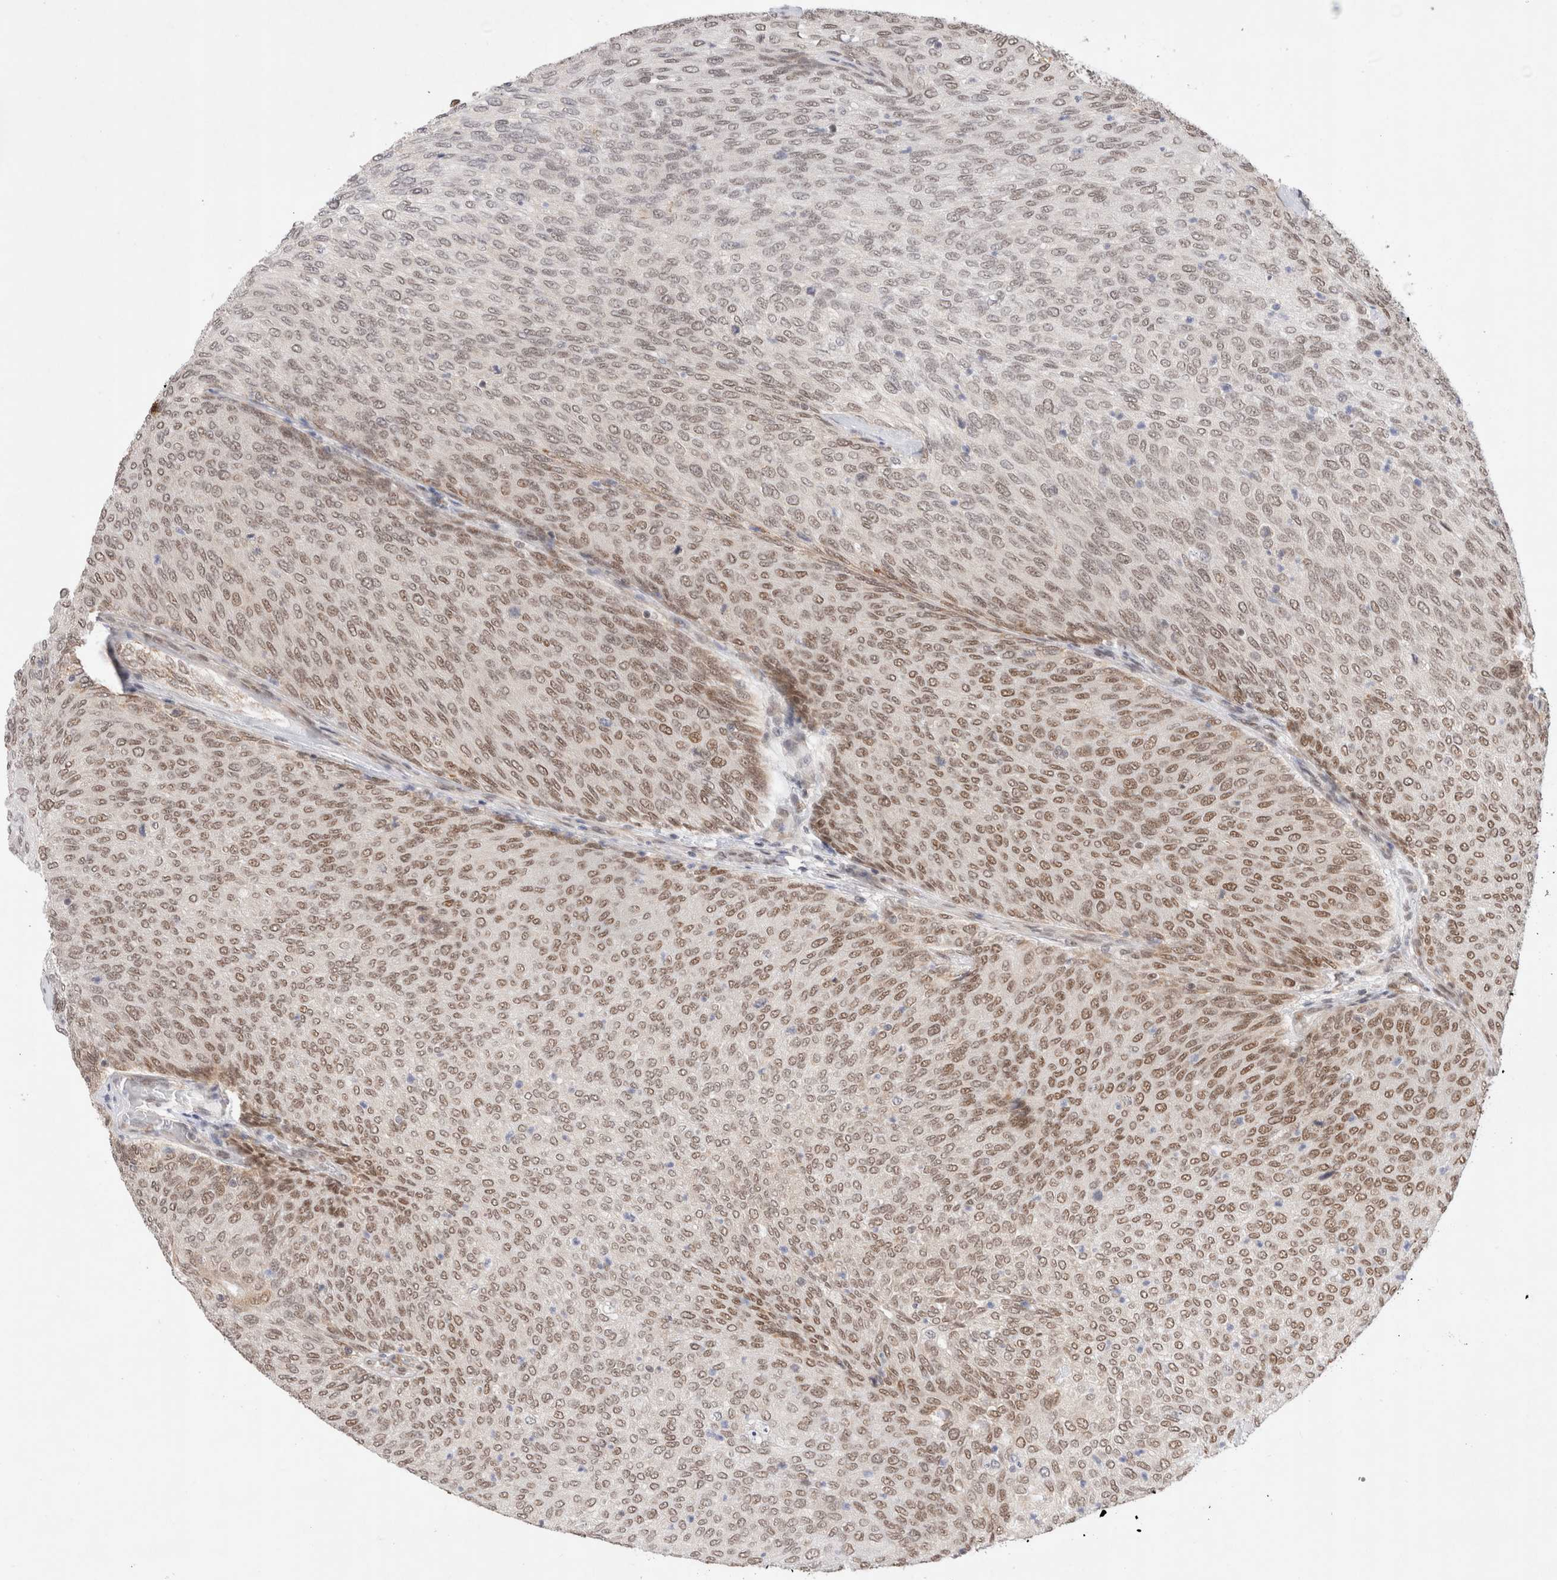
{"staining": {"intensity": "moderate", "quantity": ">75%", "location": "nuclear"}, "tissue": "urothelial cancer", "cell_type": "Tumor cells", "image_type": "cancer", "snomed": [{"axis": "morphology", "description": "Urothelial carcinoma, Low grade"}, {"axis": "topography", "description": "Urinary bladder"}], "caption": "The histopathology image displays immunohistochemical staining of urothelial cancer. There is moderate nuclear positivity is present in approximately >75% of tumor cells.", "gene": "GTF2I", "patient": {"sex": "female", "age": 79}}